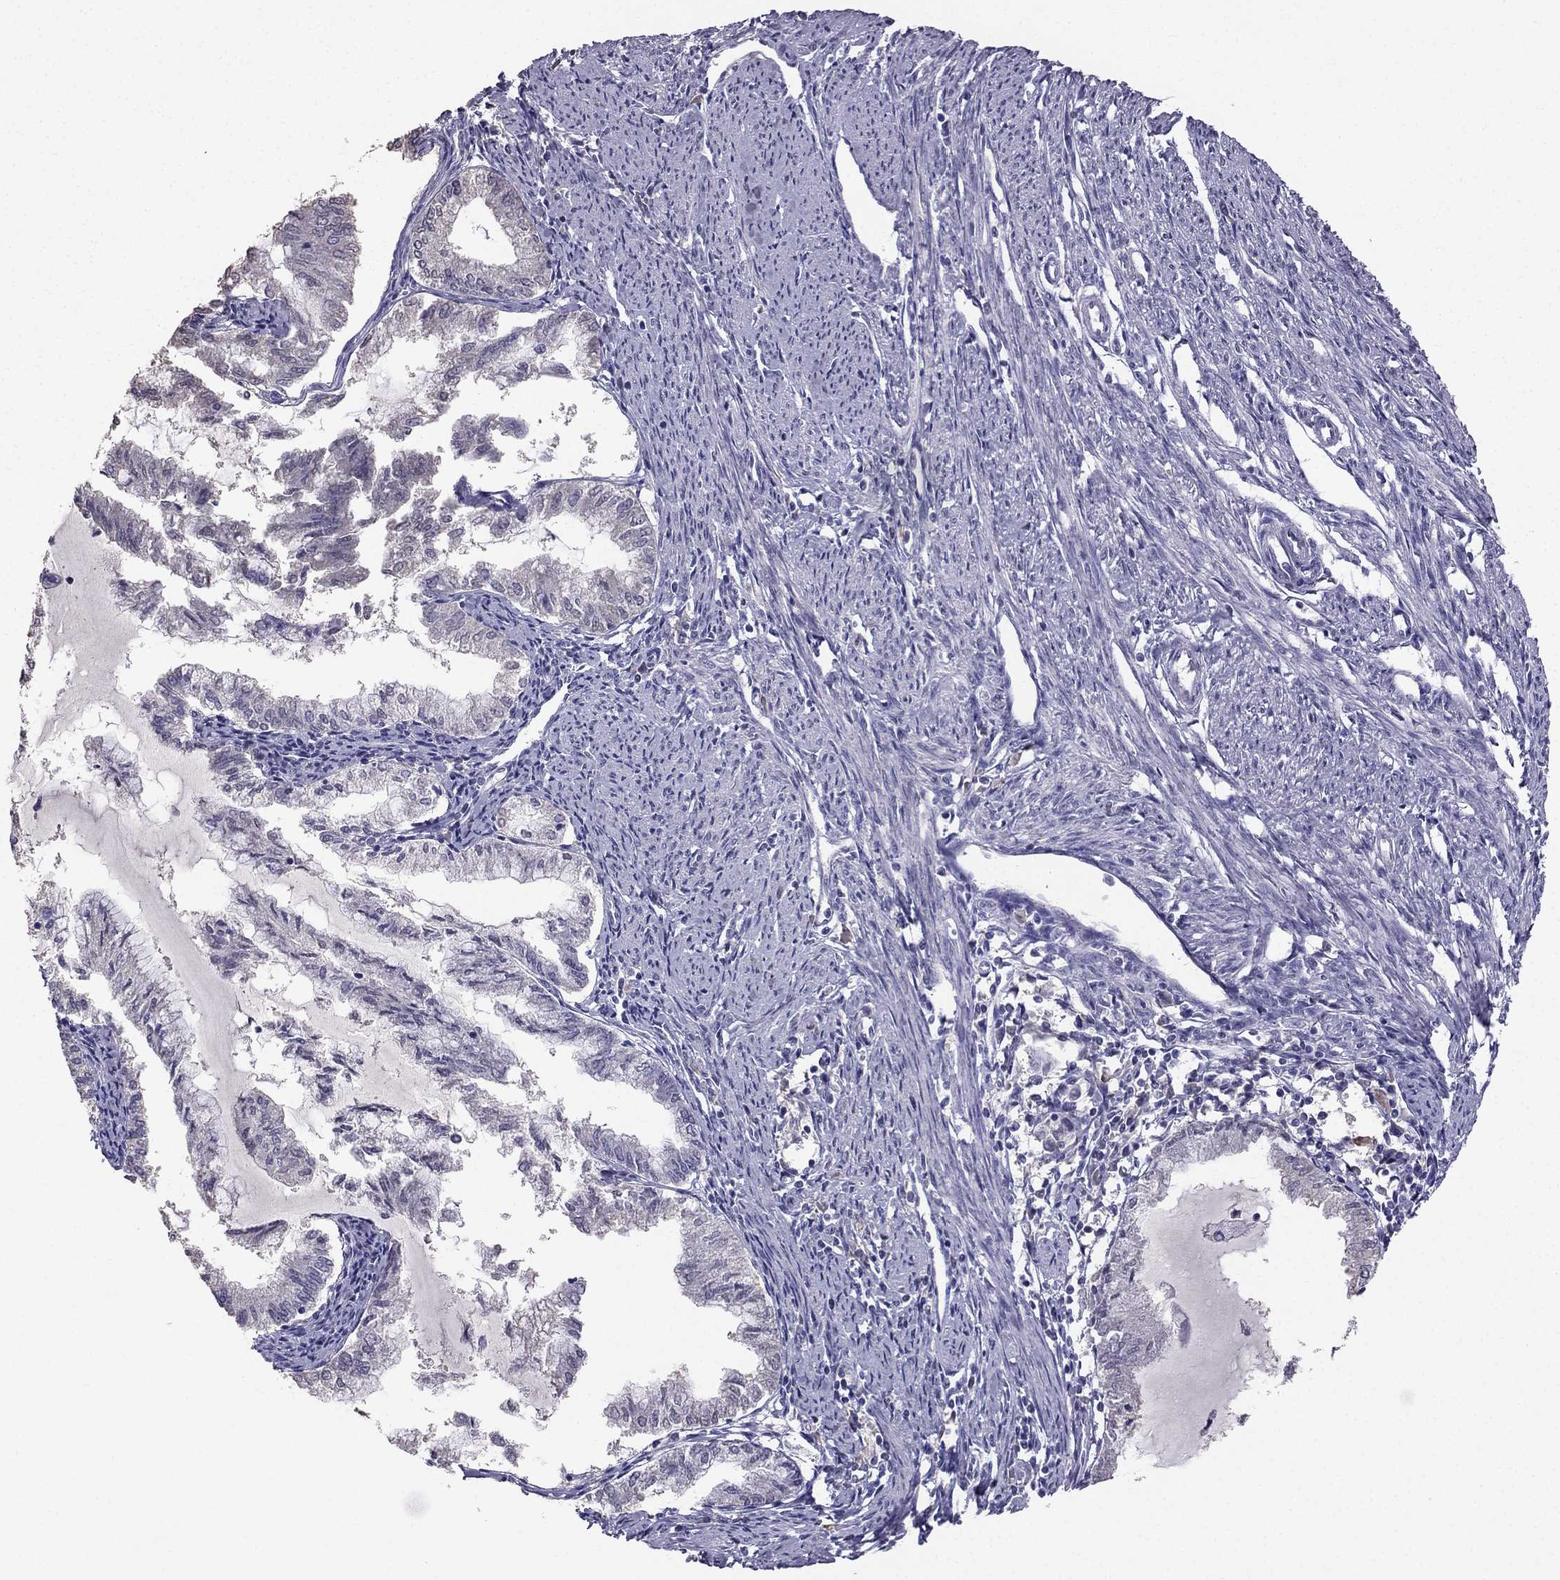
{"staining": {"intensity": "negative", "quantity": "none", "location": "none"}, "tissue": "endometrial cancer", "cell_type": "Tumor cells", "image_type": "cancer", "snomed": [{"axis": "morphology", "description": "Adenocarcinoma, NOS"}, {"axis": "topography", "description": "Endometrium"}], "caption": "The micrograph displays no staining of tumor cells in adenocarcinoma (endometrial).", "gene": "SCG5", "patient": {"sex": "female", "age": 79}}